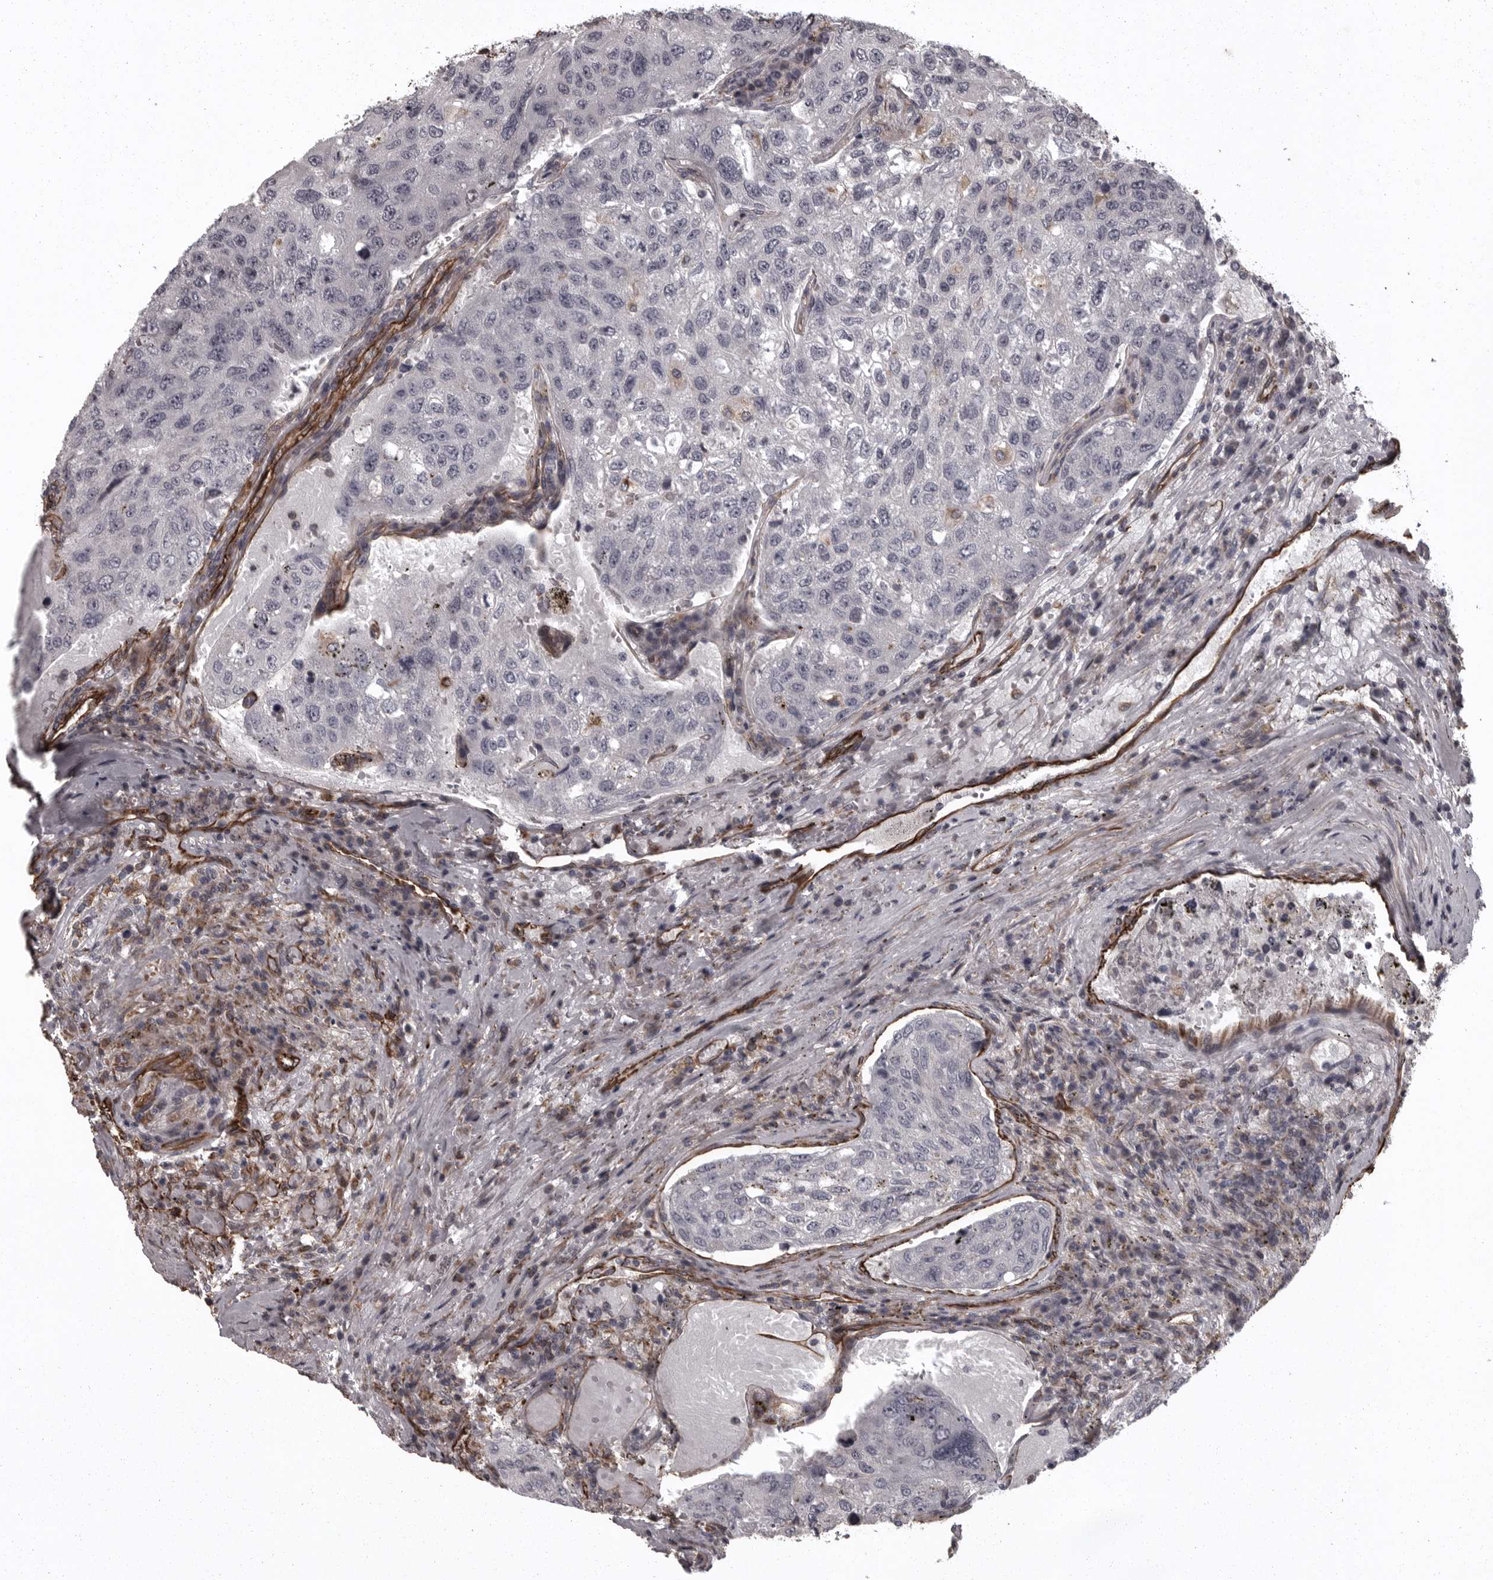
{"staining": {"intensity": "negative", "quantity": "none", "location": "none"}, "tissue": "urothelial cancer", "cell_type": "Tumor cells", "image_type": "cancer", "snomed": [{"axis": "morphology", "description": "Urothelial carcinoma, High grade"}, {"axis": "topography", "description": "Lymph node"}, {"axis": "topography", "description": "Urinary bladder"}], "caption": "High-grade urothelial carcinoma stained for a protein using IHC demonstrates no positivity tumor cells.", "gene": "FAAP100", "patient": {"sex": "male", "age": 51}}